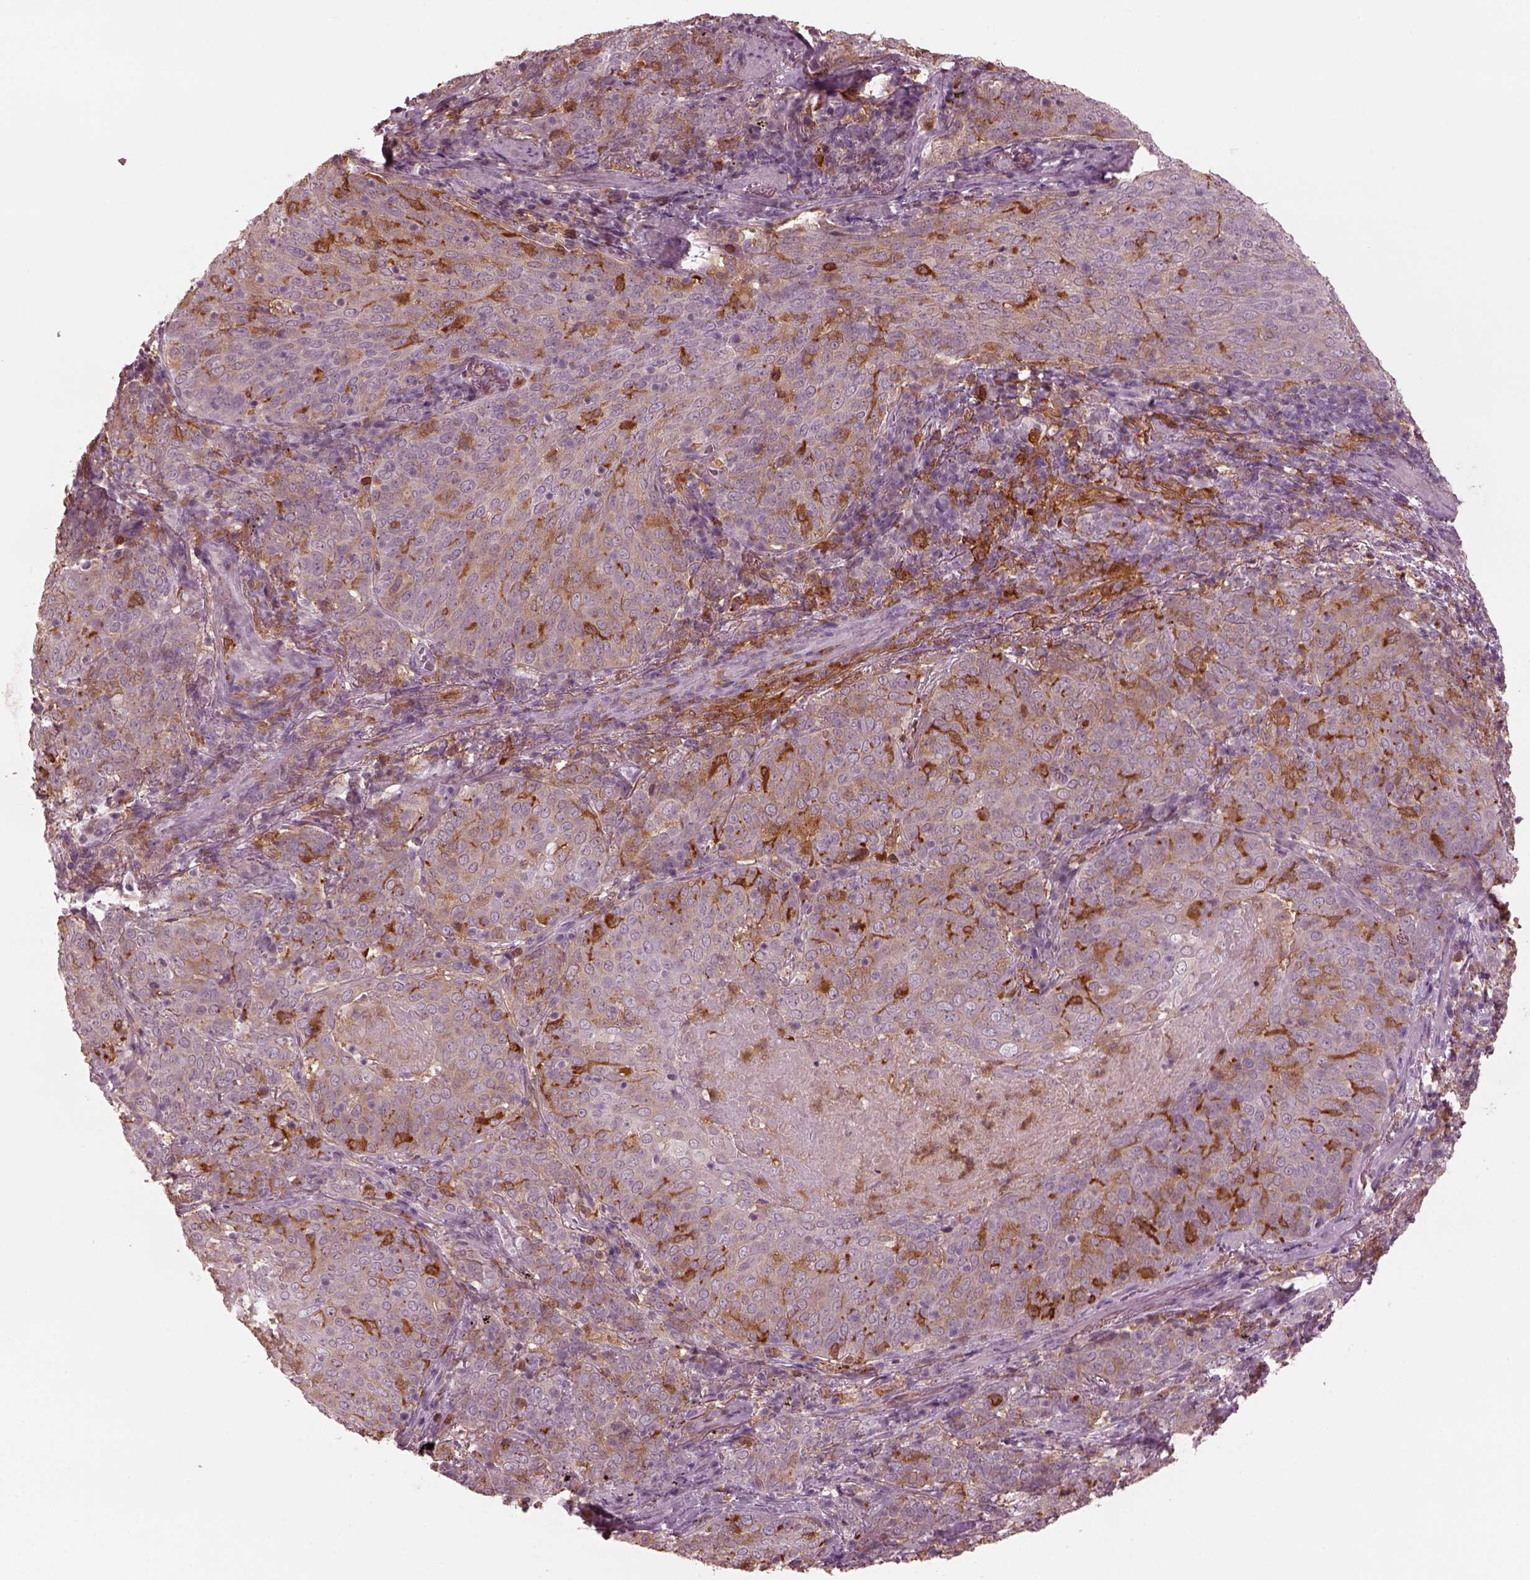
{"staining": {"intensity": "moderate", "quantity": "<25%", "location": "cytoplasmic/membranous"}, "tissue": "lung cancer", "cell_type": "Tumor cells", "image_type": "cancer", "snomed": [{"axis": "morphology", "description": "Squamous cell carcinoma, NOS"}, {"axis": "topography", "description": "Lung"}], "caption": "Tumor cells demonstrate low levels of moderate cytoplasmic/membranous expression in approximately <25% of cells in human lung cancer (squamous cell carcinoma). The protein is shown in brown color, while the nuclei are stained blue.", "gene": "PSTPIP2", "patient": {"sex": "male", "age": 82}}